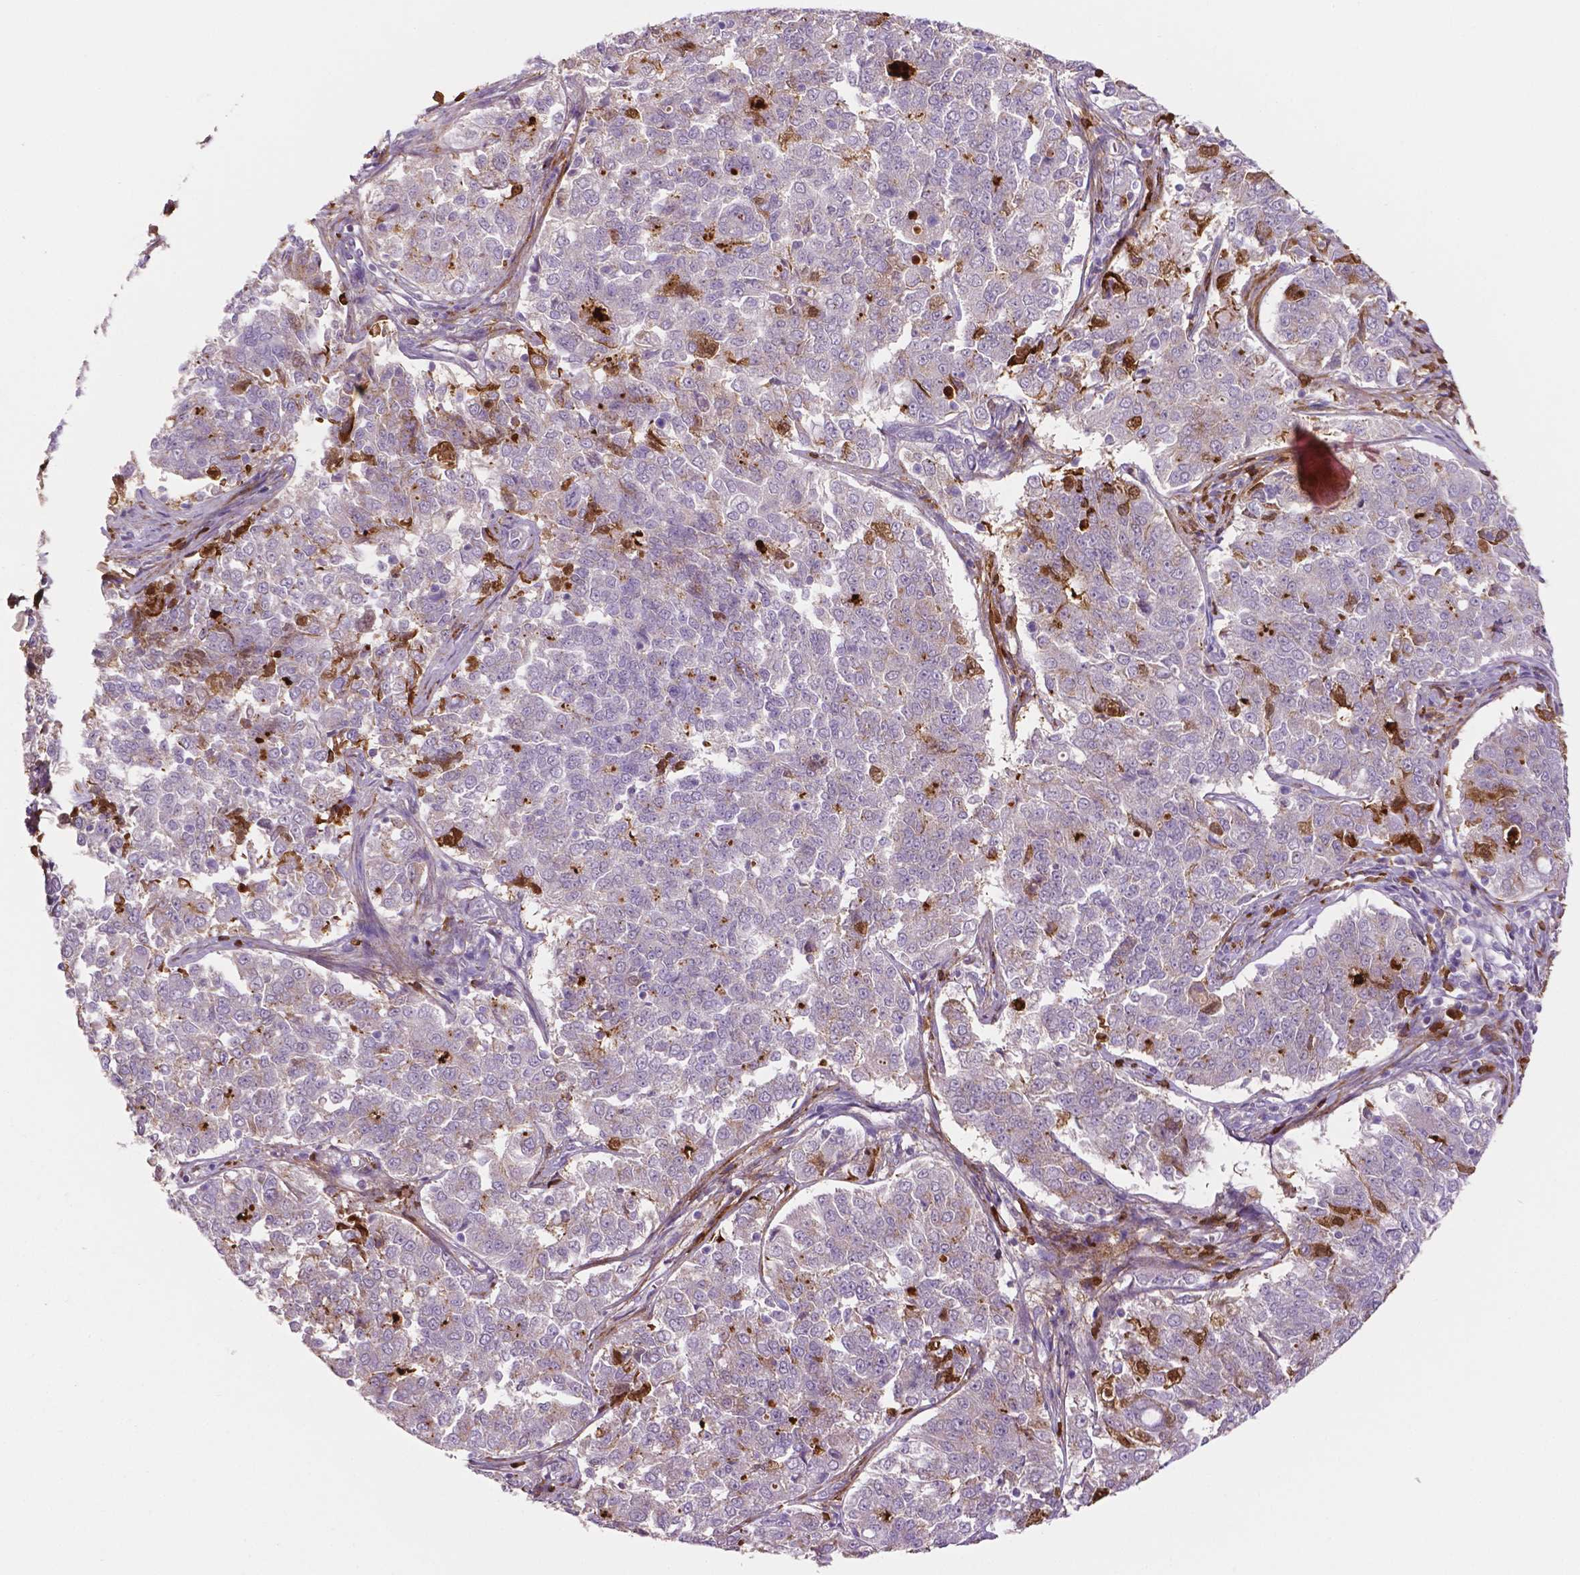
{"staining": {"intensity": "weak", "quantity": "<25%", "location": "cytoplasmic/membranous"}, "tissue": "endometrial cancer", "cell_type": "Tumor cells", "image_type": "cancer", "snomed": [{"axis": "morphology", "description": "Adenocarcinoma, NOS"}, {"axis": "topography", "description": "Endometrium"}], "caption": "There is no significant positivity in tumor cells of adenocarcinoma (endometrial).", "gene": "FBLN1", "patient": {"sex": "female", "age": 43}}